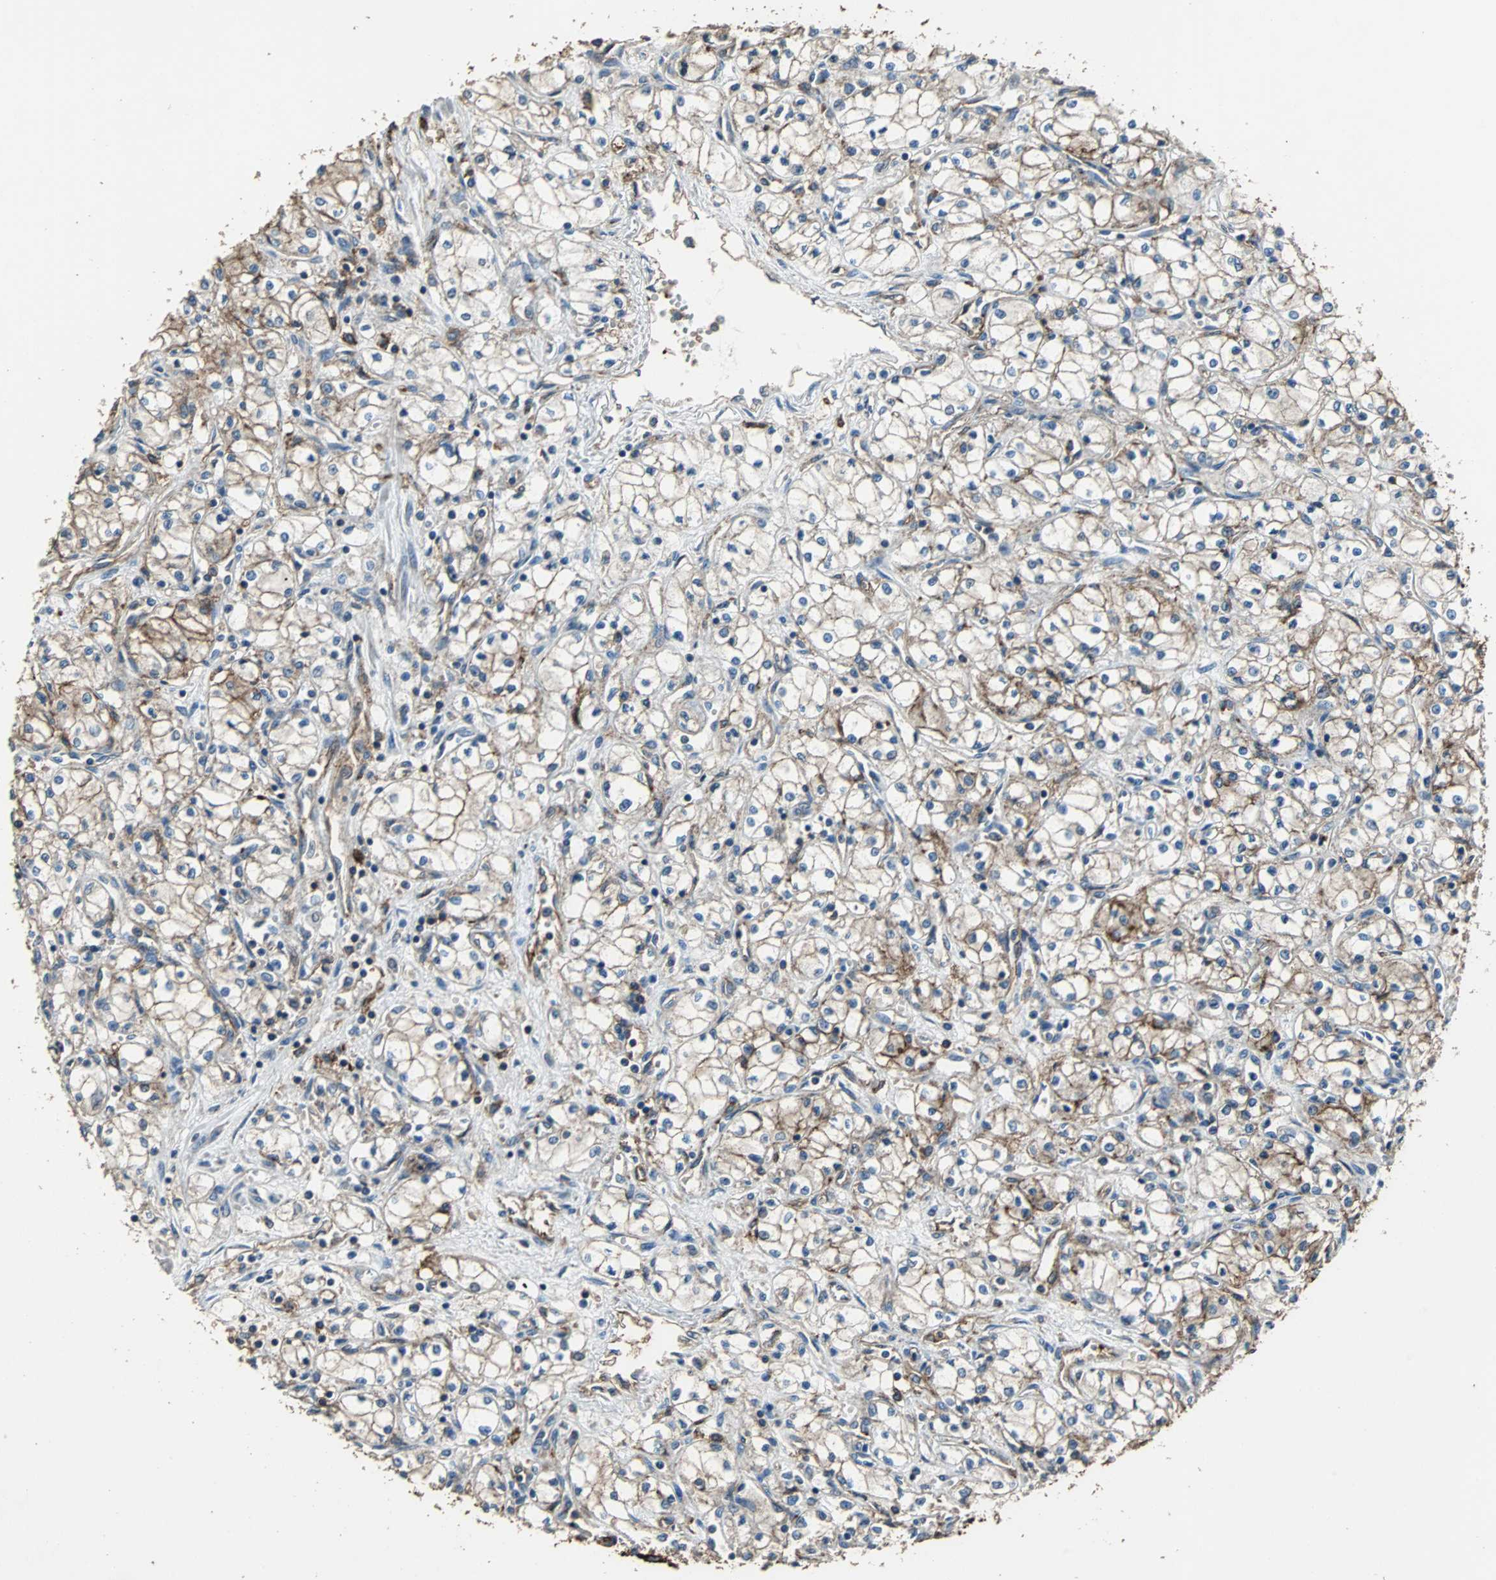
{"staining": {"intensity": "weak", "quantity": ">75%", "location": "cytoplasmic/membranous"}, "tissue": "renal cancer", "cell_type": "Tumor cells", "image_type": "cancer", "snomed": [{"axis": "morphology", "description": "Normal tissue, NOS"}, {"axis": "morphology", "description": "Adenocarcinoma, NOS"}, {"axis": "topography", "description": "Kidney"}], "caption": "Immunohistochemistry (IHC) (DAB) staining of human adenocarcinoma (renal) shows weak cytoplasmic/membranous protein positivity in about >75% of tumor cells.", "gene": "F11R", "patient": {"sex": "male", "age": 59}}